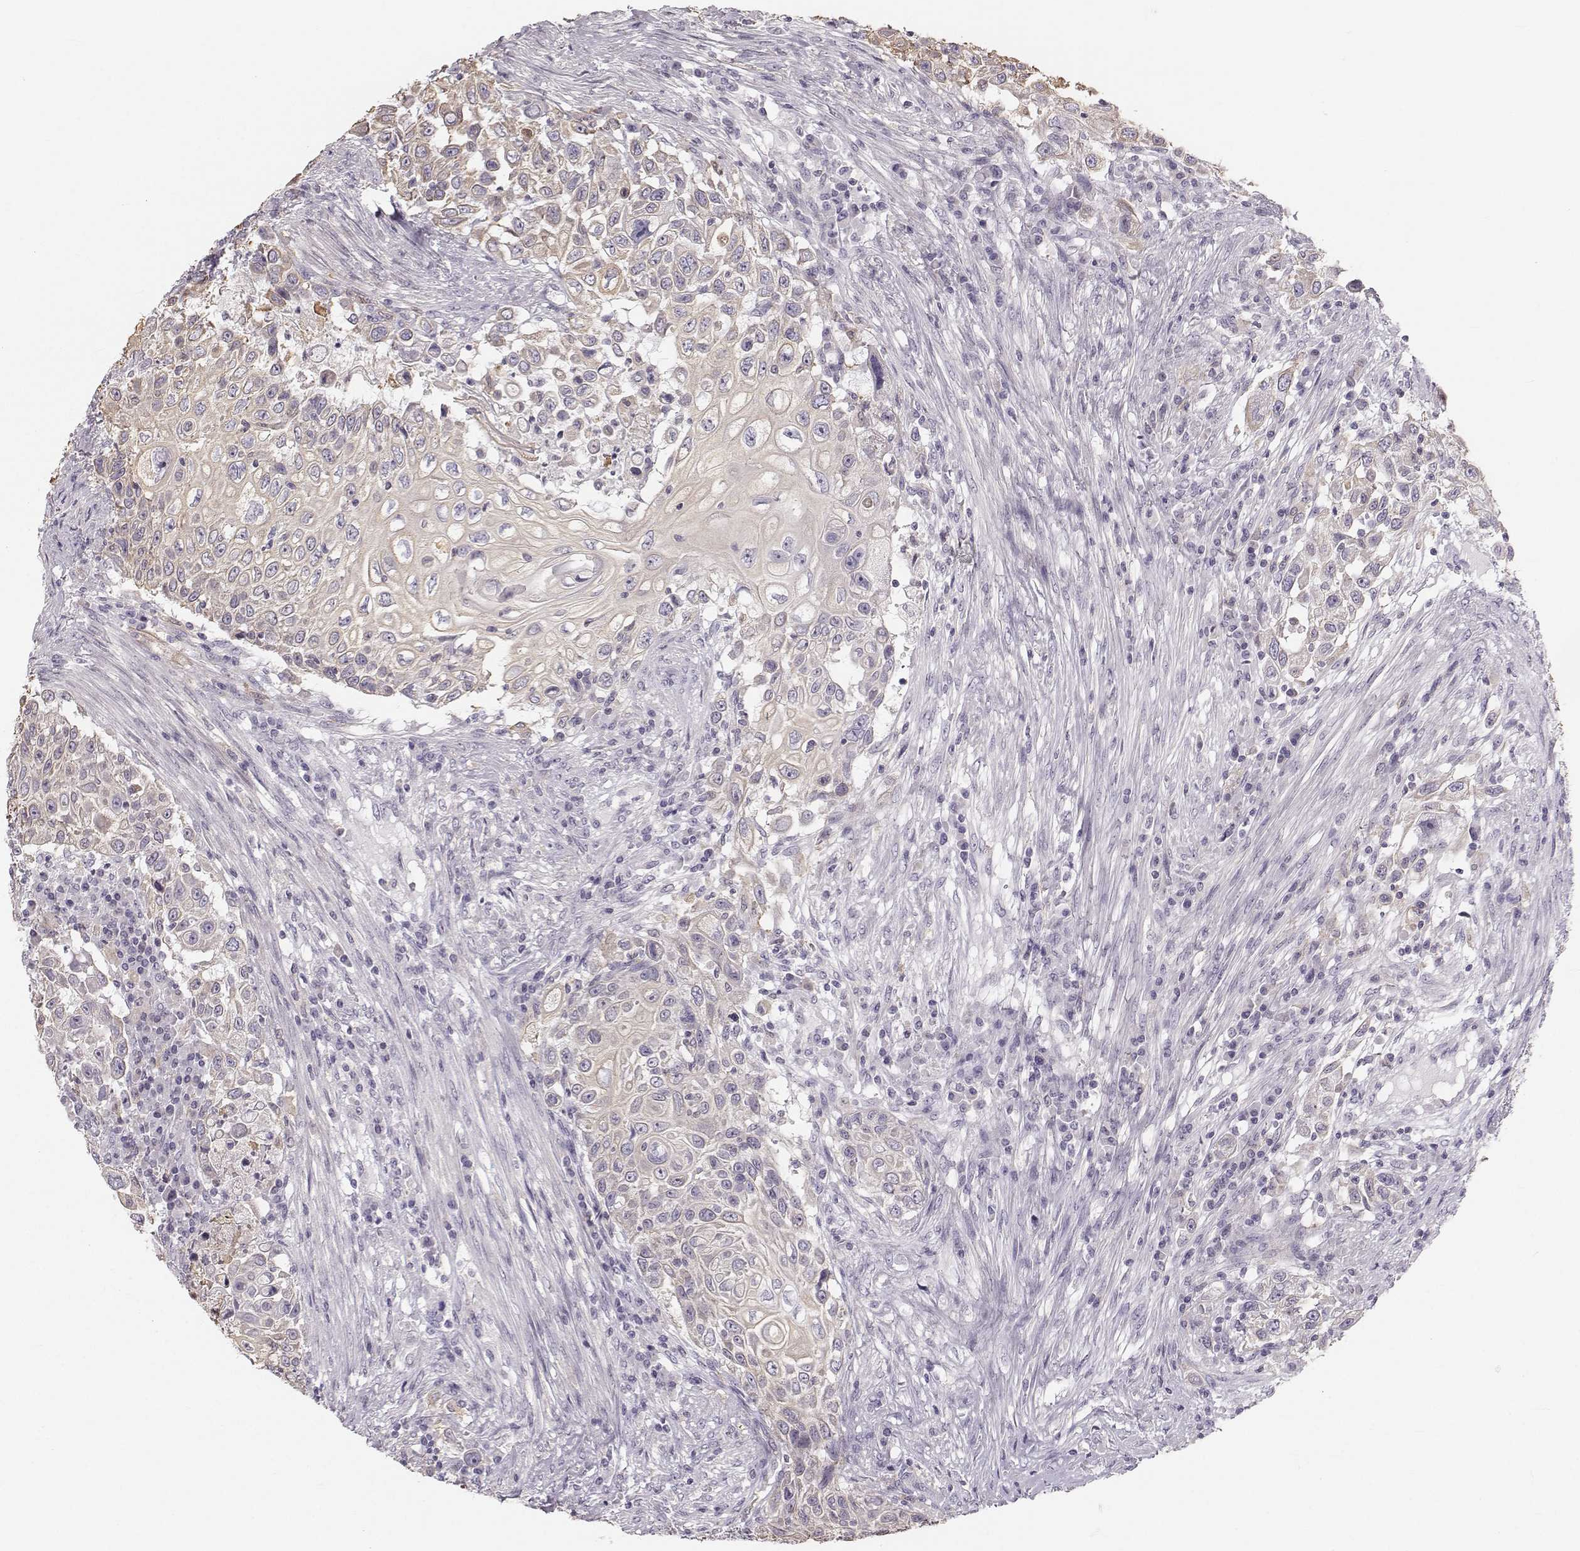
{"staining": {"intensity": "negative", "quantity": "none", "location": "none"}, "tissue": "urothelial cancer", "cell_type": "Tumor cells", "image_type": "cancer", "snomed": [{"axis": "morphology", "description": "Urothelial carcinoma, High grade"}, {"axis": "topography", "description": "Urinary bladder"}], "caption": "Histopathology image shows no significant protein expression in tumor cells of urothelial cancer. (DAB (3,3'-diaminobenzidine) IHC visualized using brightfield microscopy, high magnification).", "gene": "RUNDC3A", "patient": {"sex": "female", "age": 56}}